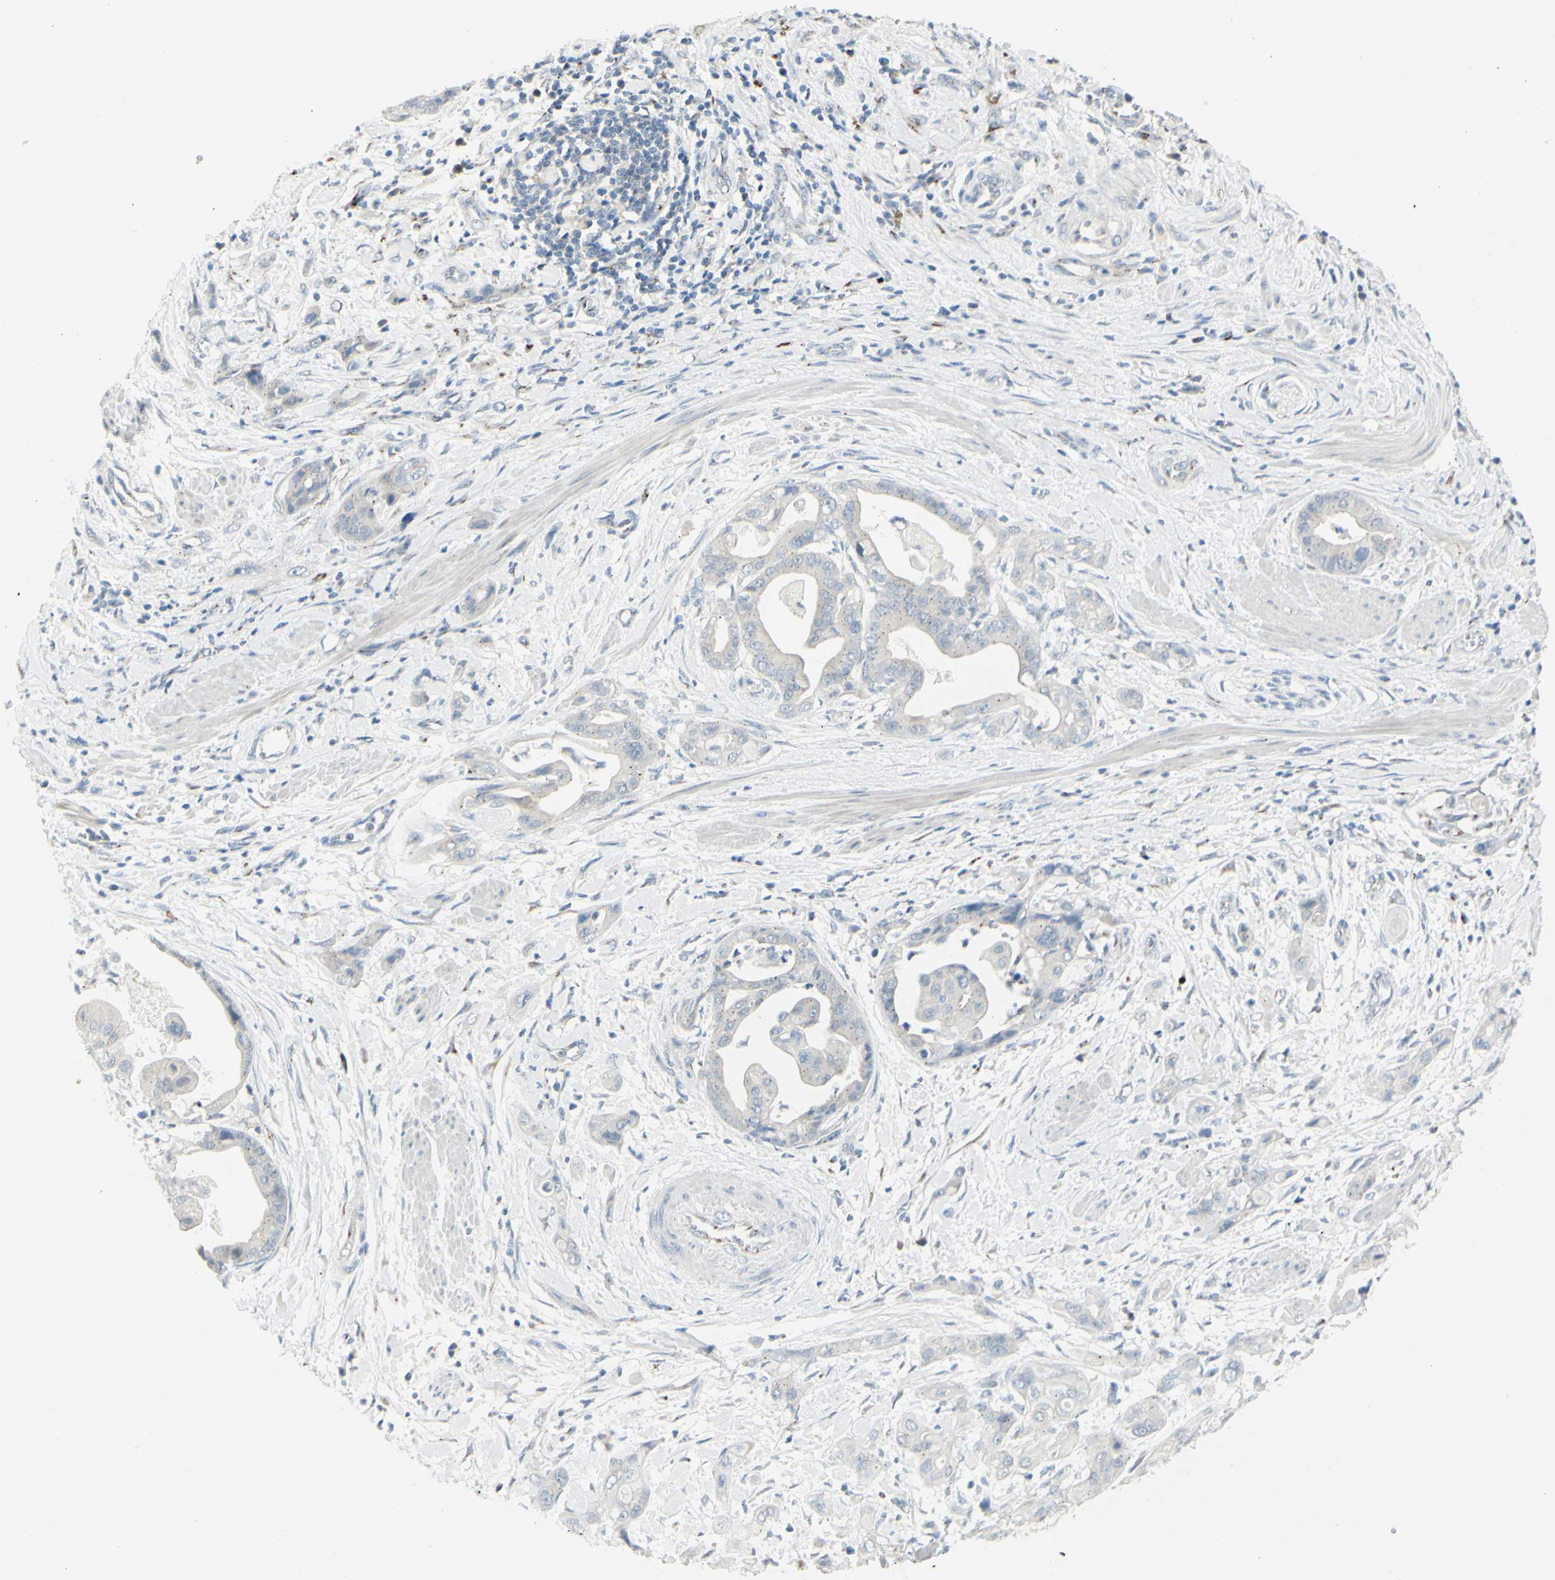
{"staining": {"intensity": "weak", "quantity": "<25%", "location": "cytoplasmic/membranous"}, "tissue": "pancreatic cancer", "cell_type": "Tumor cells", "image_type": "cancer", "snomed": [{"axis": "morphology", "description": "Adenocarcinoma, NOS"}, {"axis": "topography", "description": "Pancreas"}], "caption": "Immunohistochemistry (IHC) photomicrograph of neoplastic tissue: pancreatic adenocarcinoma stained with DAB demonstrates no significant protein expression in tumor cells.", "gene": "B4GALT1", "patient": {"sex": "female", "age": 75}}